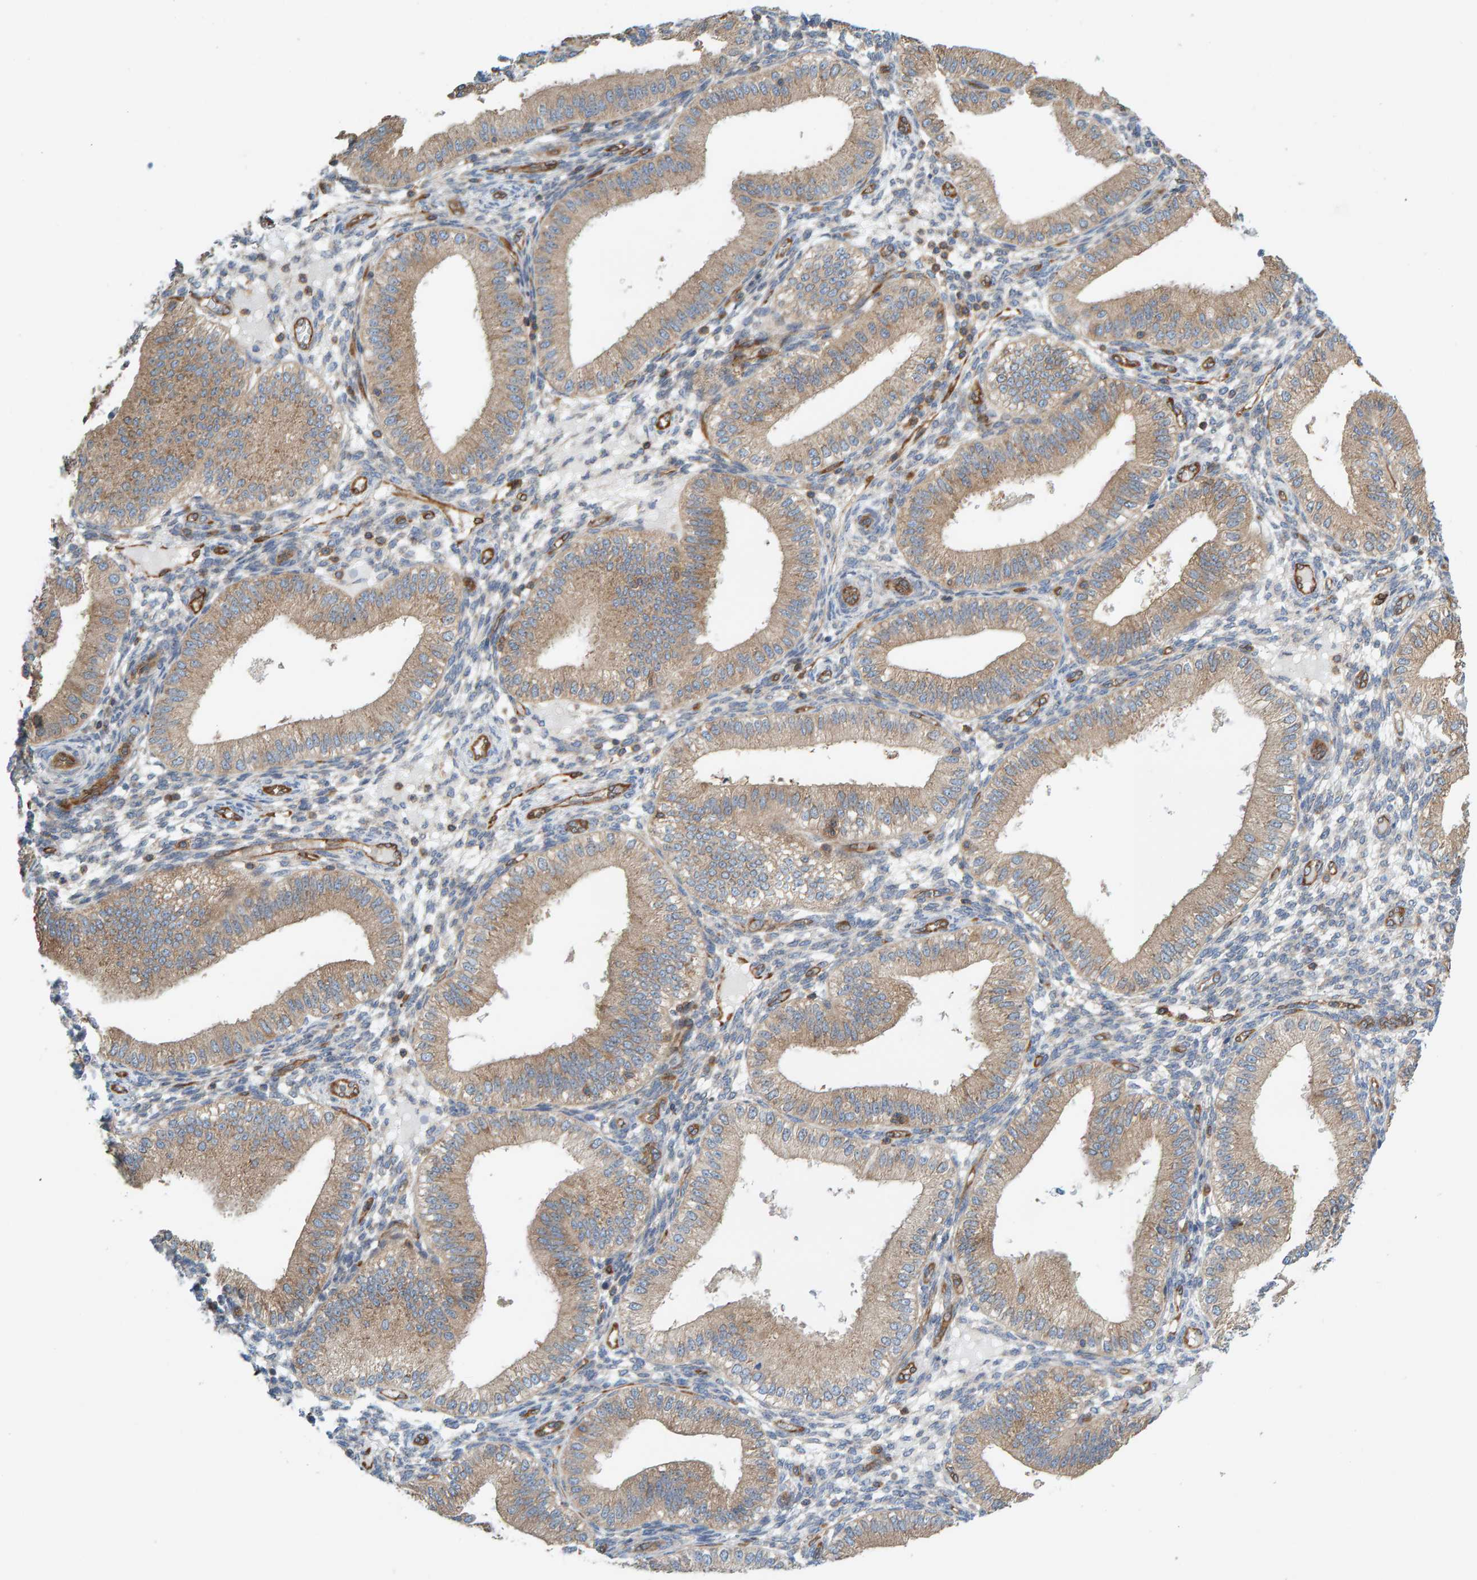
{"staining": {"intensity": "moderate", "quantity": "<25%", "location": "cytoplasmic/membranous"}, "tissue": "endometrium", "cell_type": "Cells in endometrial stroma", "image_type": "normal", "snomed": [{"axis": "morphology", "description": "Normal tissue, NOS"}, {"axis": "topography", "description": "Endometrium"}], "caption": "The histopathology image demonstrates a brown stain indicating the presence of a protein in the cytoplasmic/membranous of cells in endometrial stroma in endometrium.", "gene": "PRKD2", "patient": {"sex": "female", "age": 39}}